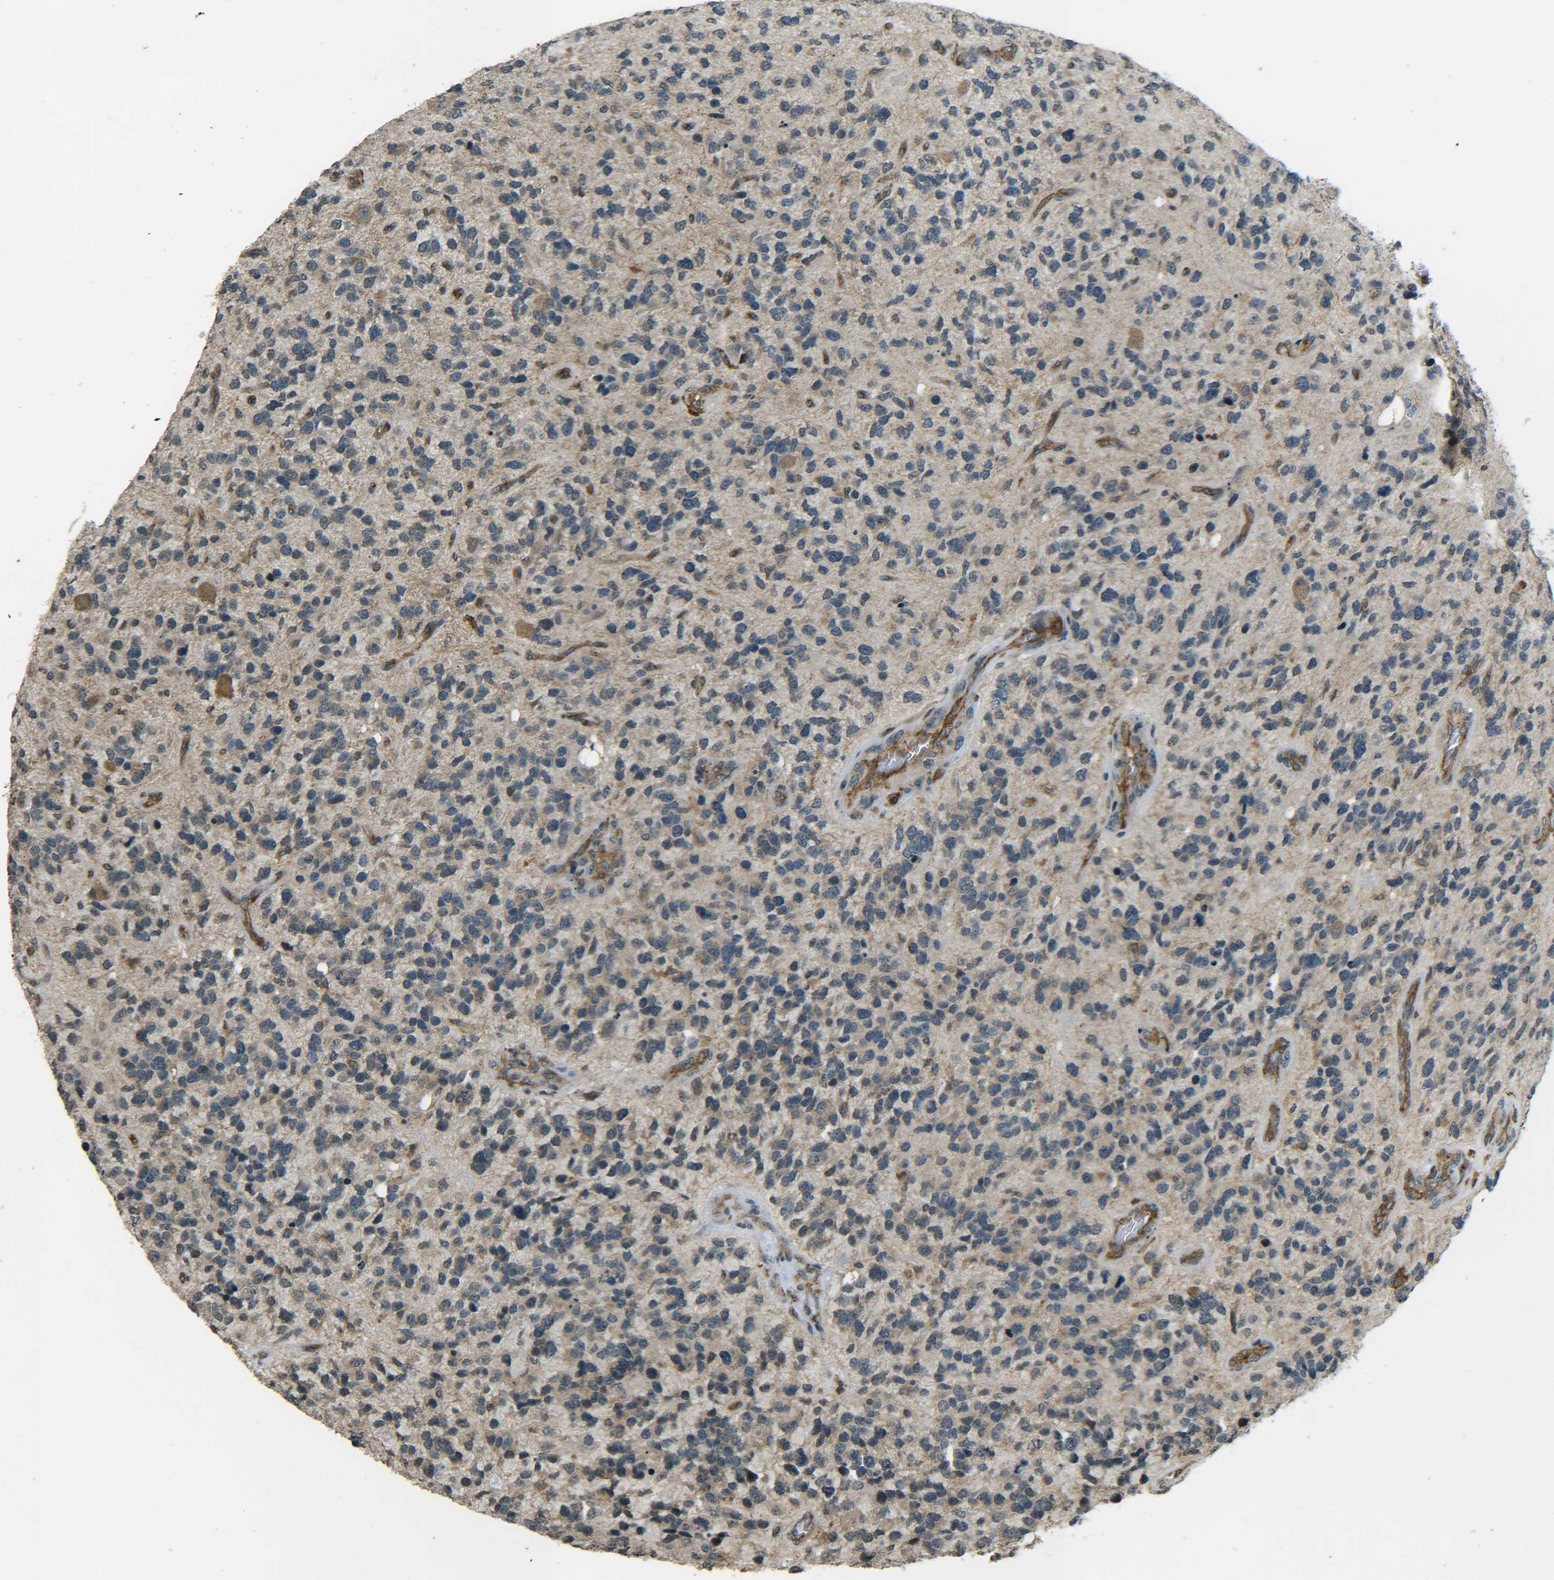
{"staining": {"intensity": "weak", "quantity": "25%-75%", "location": "cytoplasmic/membranous"}, "tissue": "glioma", "cell_type": "Tumor cells", "image_type": "cancer", "snomed": [{"axis": "morphology", "description": "Glioma, malignant, High grade"}, {"axis": "topography", "description": "Brain"}], "caption": "DAB (3,3'-diaminobenzidine) immunohistochemical staining of human glioma reveals weak cytoplasmic/membranous protein positivity in approximately 25%-75% of tumor cells. (brown staining indicates protein expression, while blue staining denotes nuclei).", "gene": "DAB2", "patient": {"sex": "female", "age": 58}}